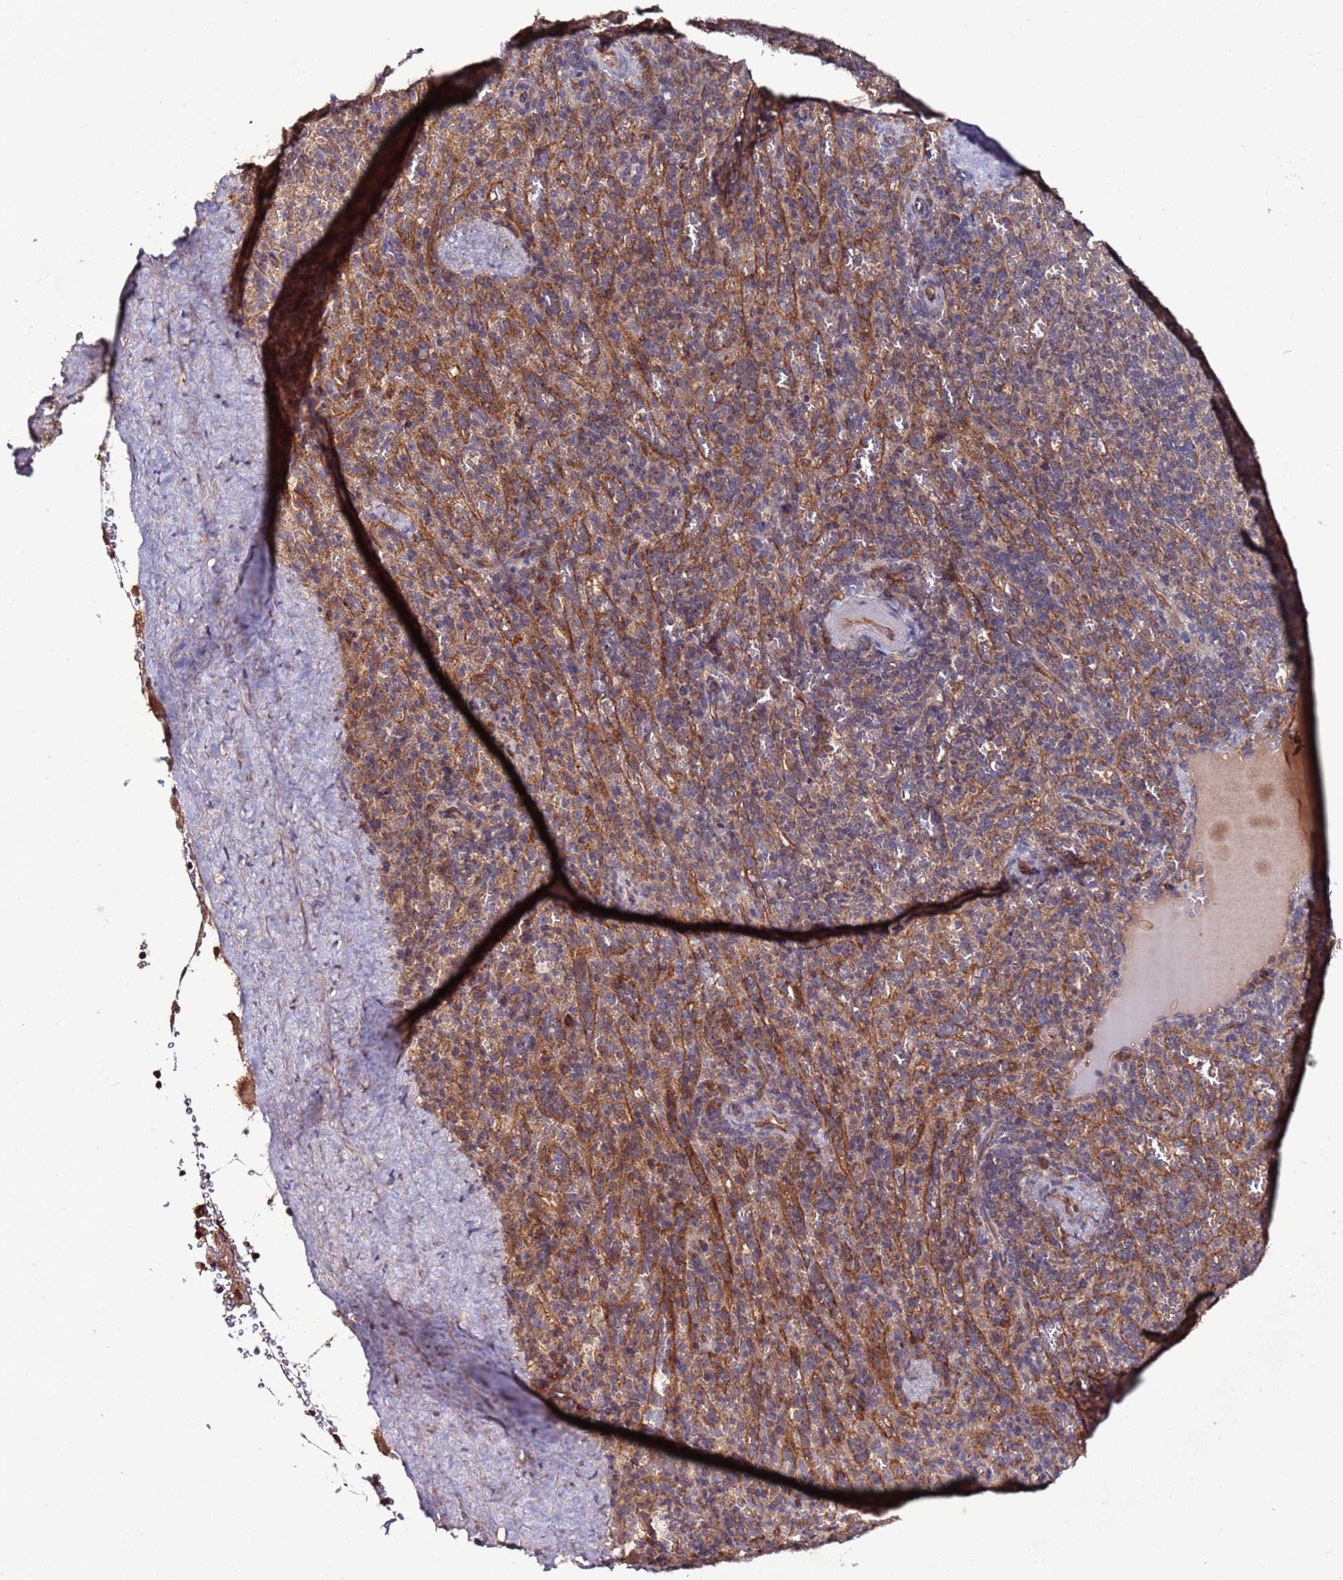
{"staining": {"intensity": "weak", "quantity": "<25%", "location": "cytoplasmic/membranous"}, "tissue": "spleen", "cell_type": "Cells in red pulp", "image_type": "normal", "snomed": [{"axis": "morphology", "description": "Normal tissue, NOS"}, {"axis": "topography", "description": "Spleen"}], "caption": "Benign spleen was stained to show a protein in brown. There is no significant staining in cells in red pulp. The staining is performed using DAB brown chromogen with nuclei counter-stained in using hematoxylin.", "gene": "RPS15A", "patient": {"sex": "female", "age": 21}}